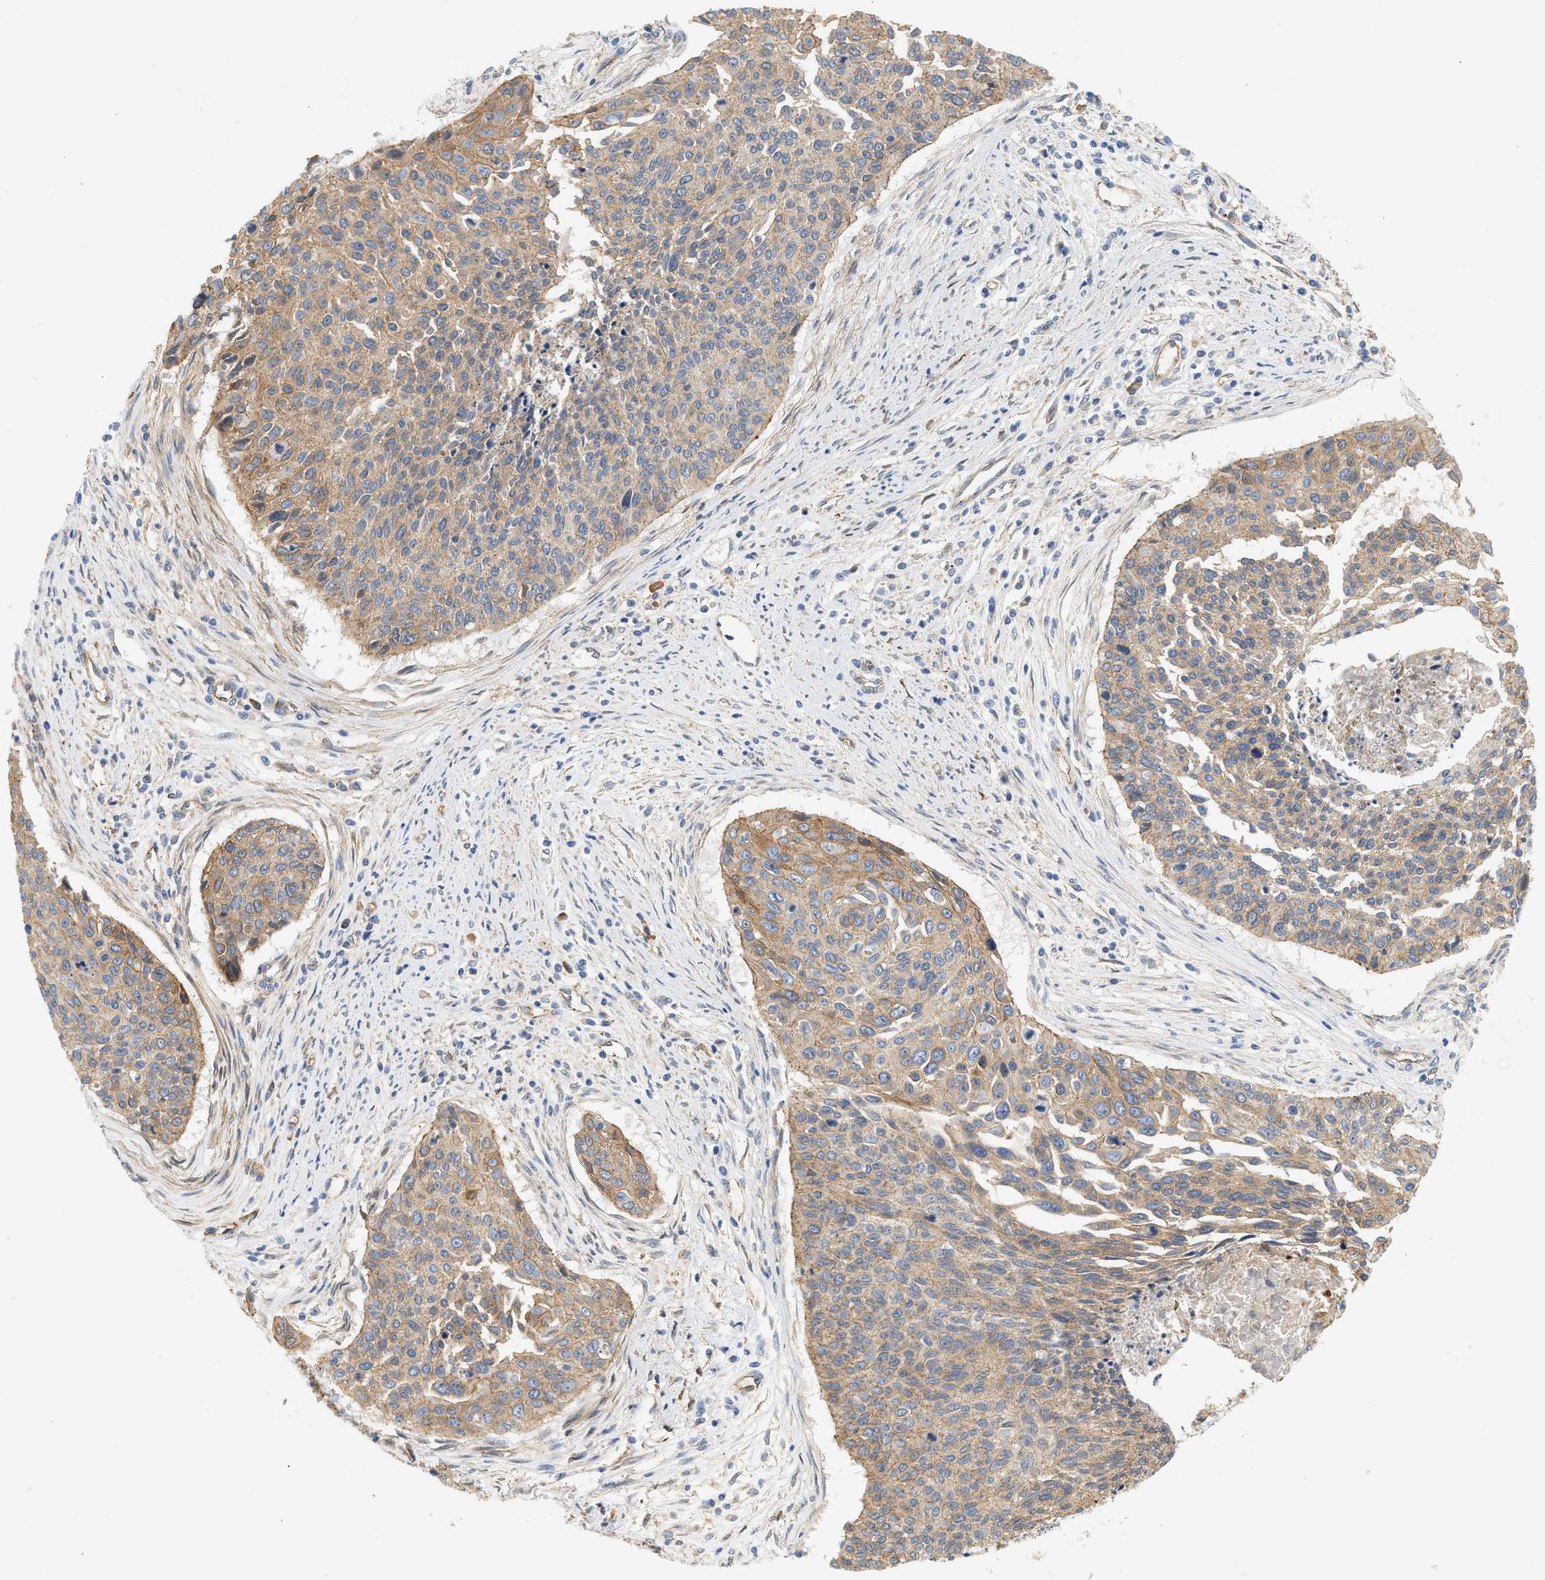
{"staining": {"intensity": "moderate", "quantity": ">75%", "location": "cytoplasmic/membranous"}, "tissue": "cervical cancer", "cell_type": "Tumor cells", "image_type": "cancer", "snomed": [{"axis": "morphology", "description": "Squamous cell carcinoma, NOS"}, {"axis": "topography", "description": "Cervix"}], "caption": "Cervical squamous cell carcinoma was stained to show a protein in brown. There is medium levels of moderate cytoplasmic/membranous staining in about >75% of tumor cells.", "gene": "CTXN1", "patient": {"sex": "female", "age": 55}}